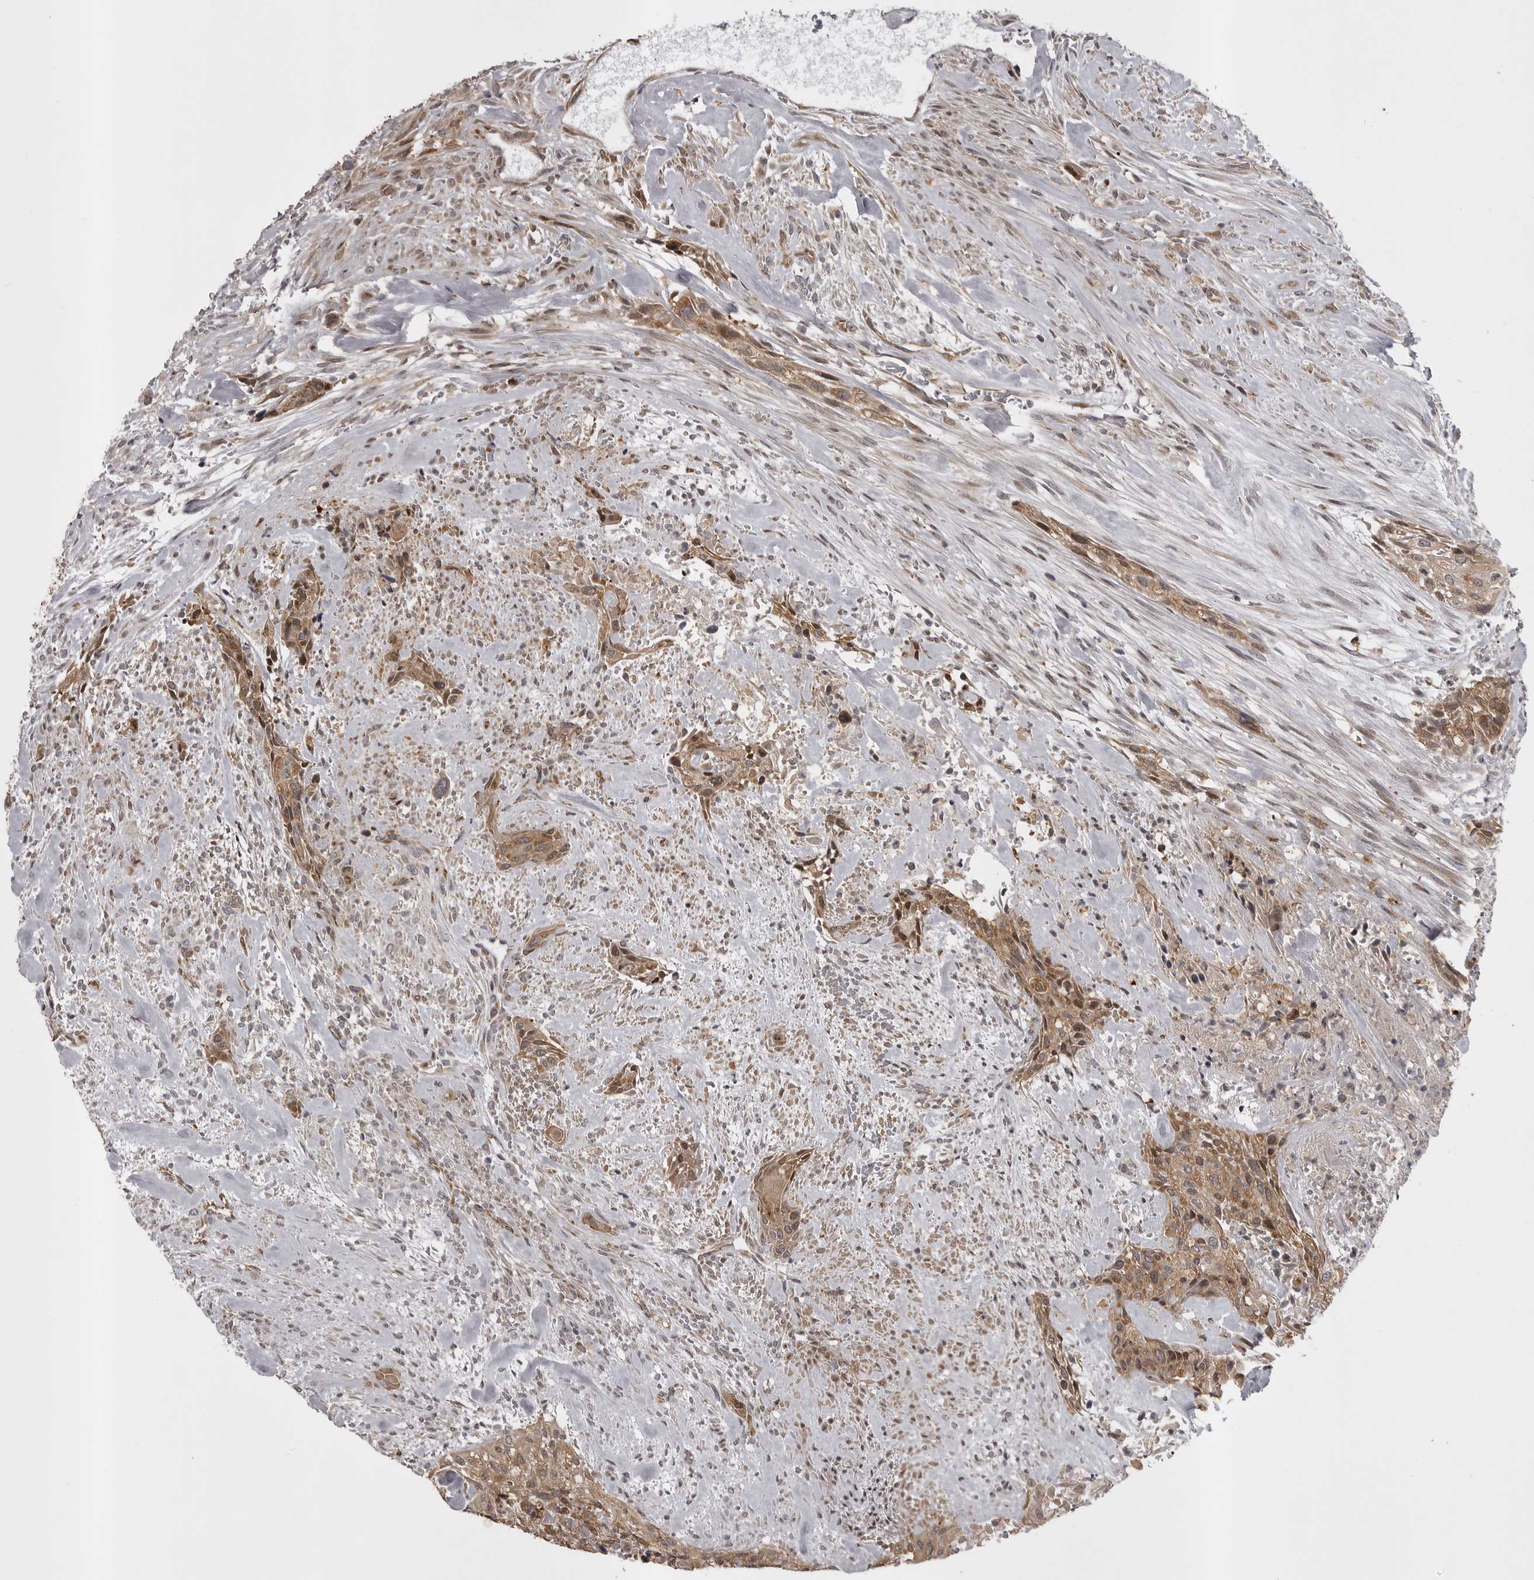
{"staining": {"intensity": "moderate", "quantity": ">75%", "location": "cytoplasmic/membranous"}, "tissue": "urothelial cancer", "cell_type": "Tumor cells", "image_type": "cancer", "snomed": [{"axis": "morphology", "description": "Urothelial carcinoma, High grade"}, {"axis": "topography", "description": "Urinary bladder"}], "caption": "DAB (3,3'-diaminobenzidine) immunohistochemical staining of human urothelial cancer shows moderate cytoplasmic/membranous protein staining in approximately >75% of tumor cells.", "gene": "SNX16", "patient": {"sex": "male", "age": 35}}